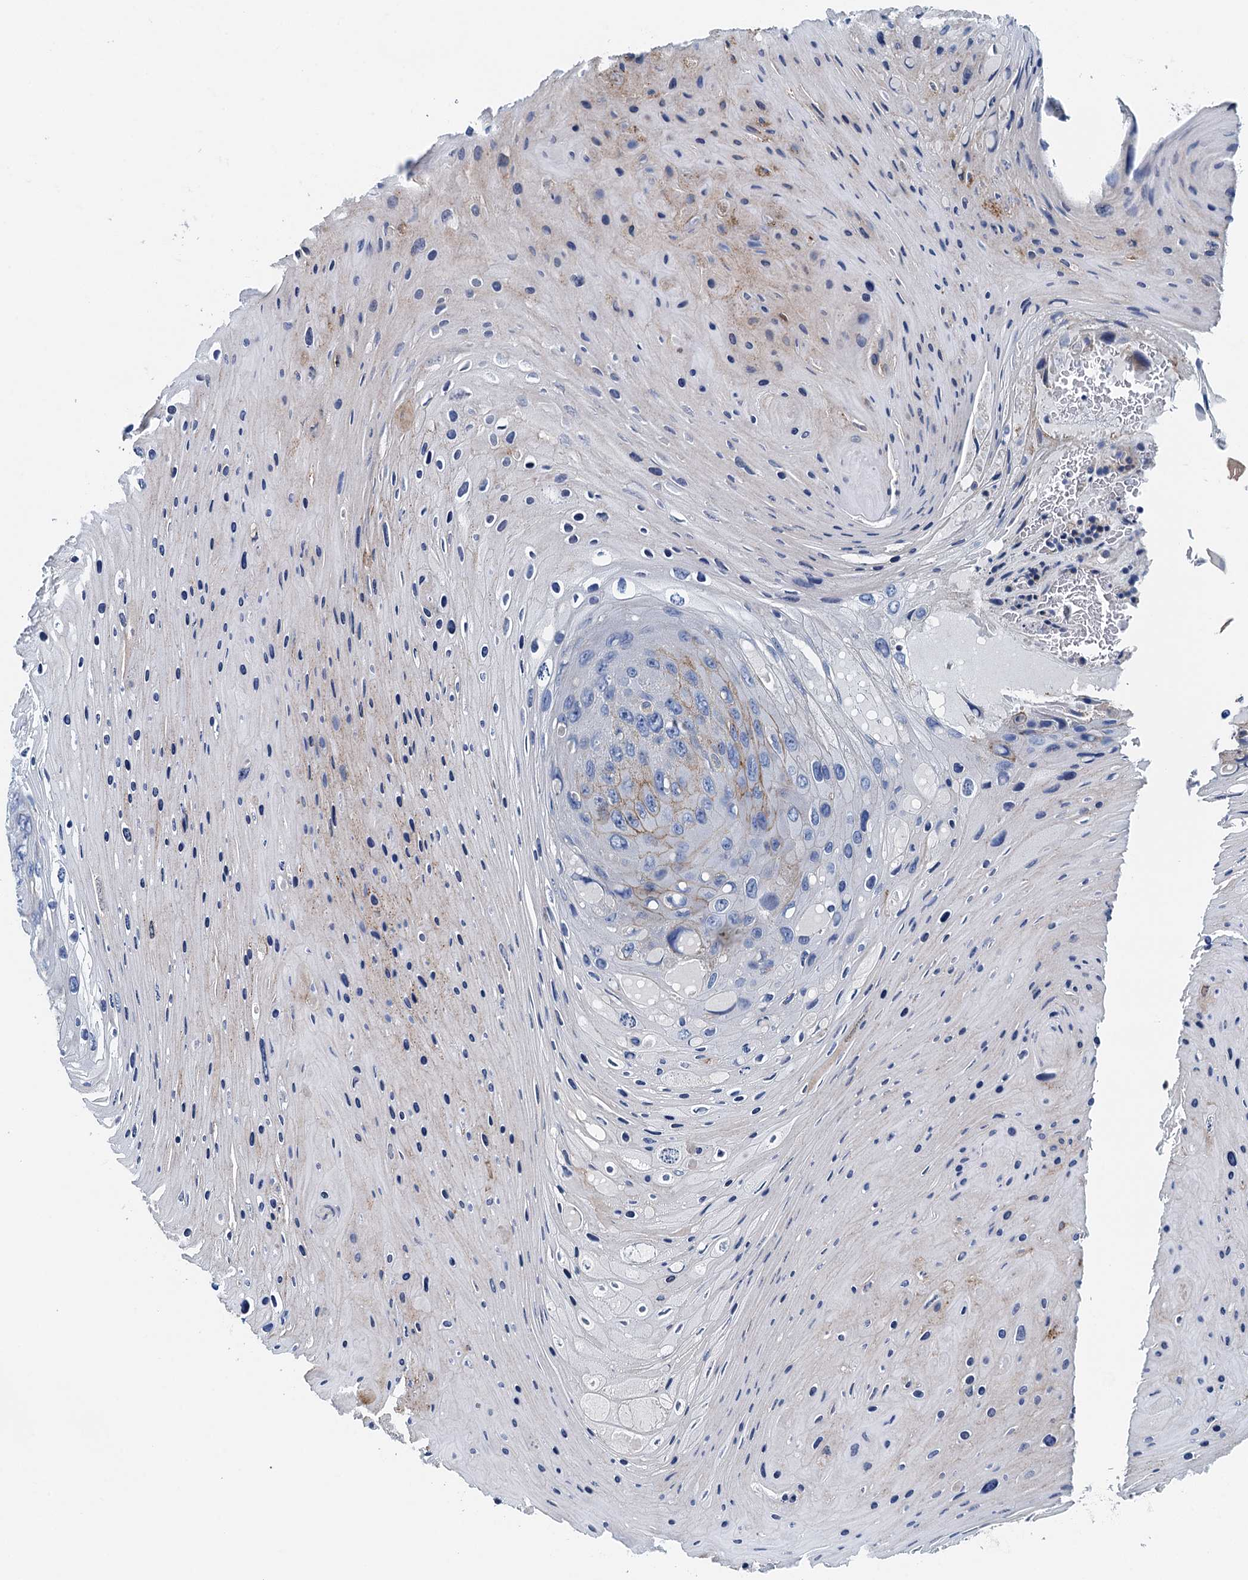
{"staining": {"intensity": "moderate", "quantity": "<25%", "location": "cytoplasmic/membranous"}, "tissue": "skin cancer", "cell_type": "Tumor cells", "image_type": "cancer", "snomed": [{"axis": "morphology", "description": "Squamous cell carcinoma, NOS"}, {"axis": "topography", "description": "Skin"}], "caption": "Immunohistochemistry (IHC) (DAB (3,3'-diaminobenzidine)) staining of human squamous cell carcinoma (skin) shows moderate cytoplasmic/membranous protein staining in approximately <25% of tumor cells.", "gene": "PPP1R14D", "patient": {"sex": "female", "age": 88}}